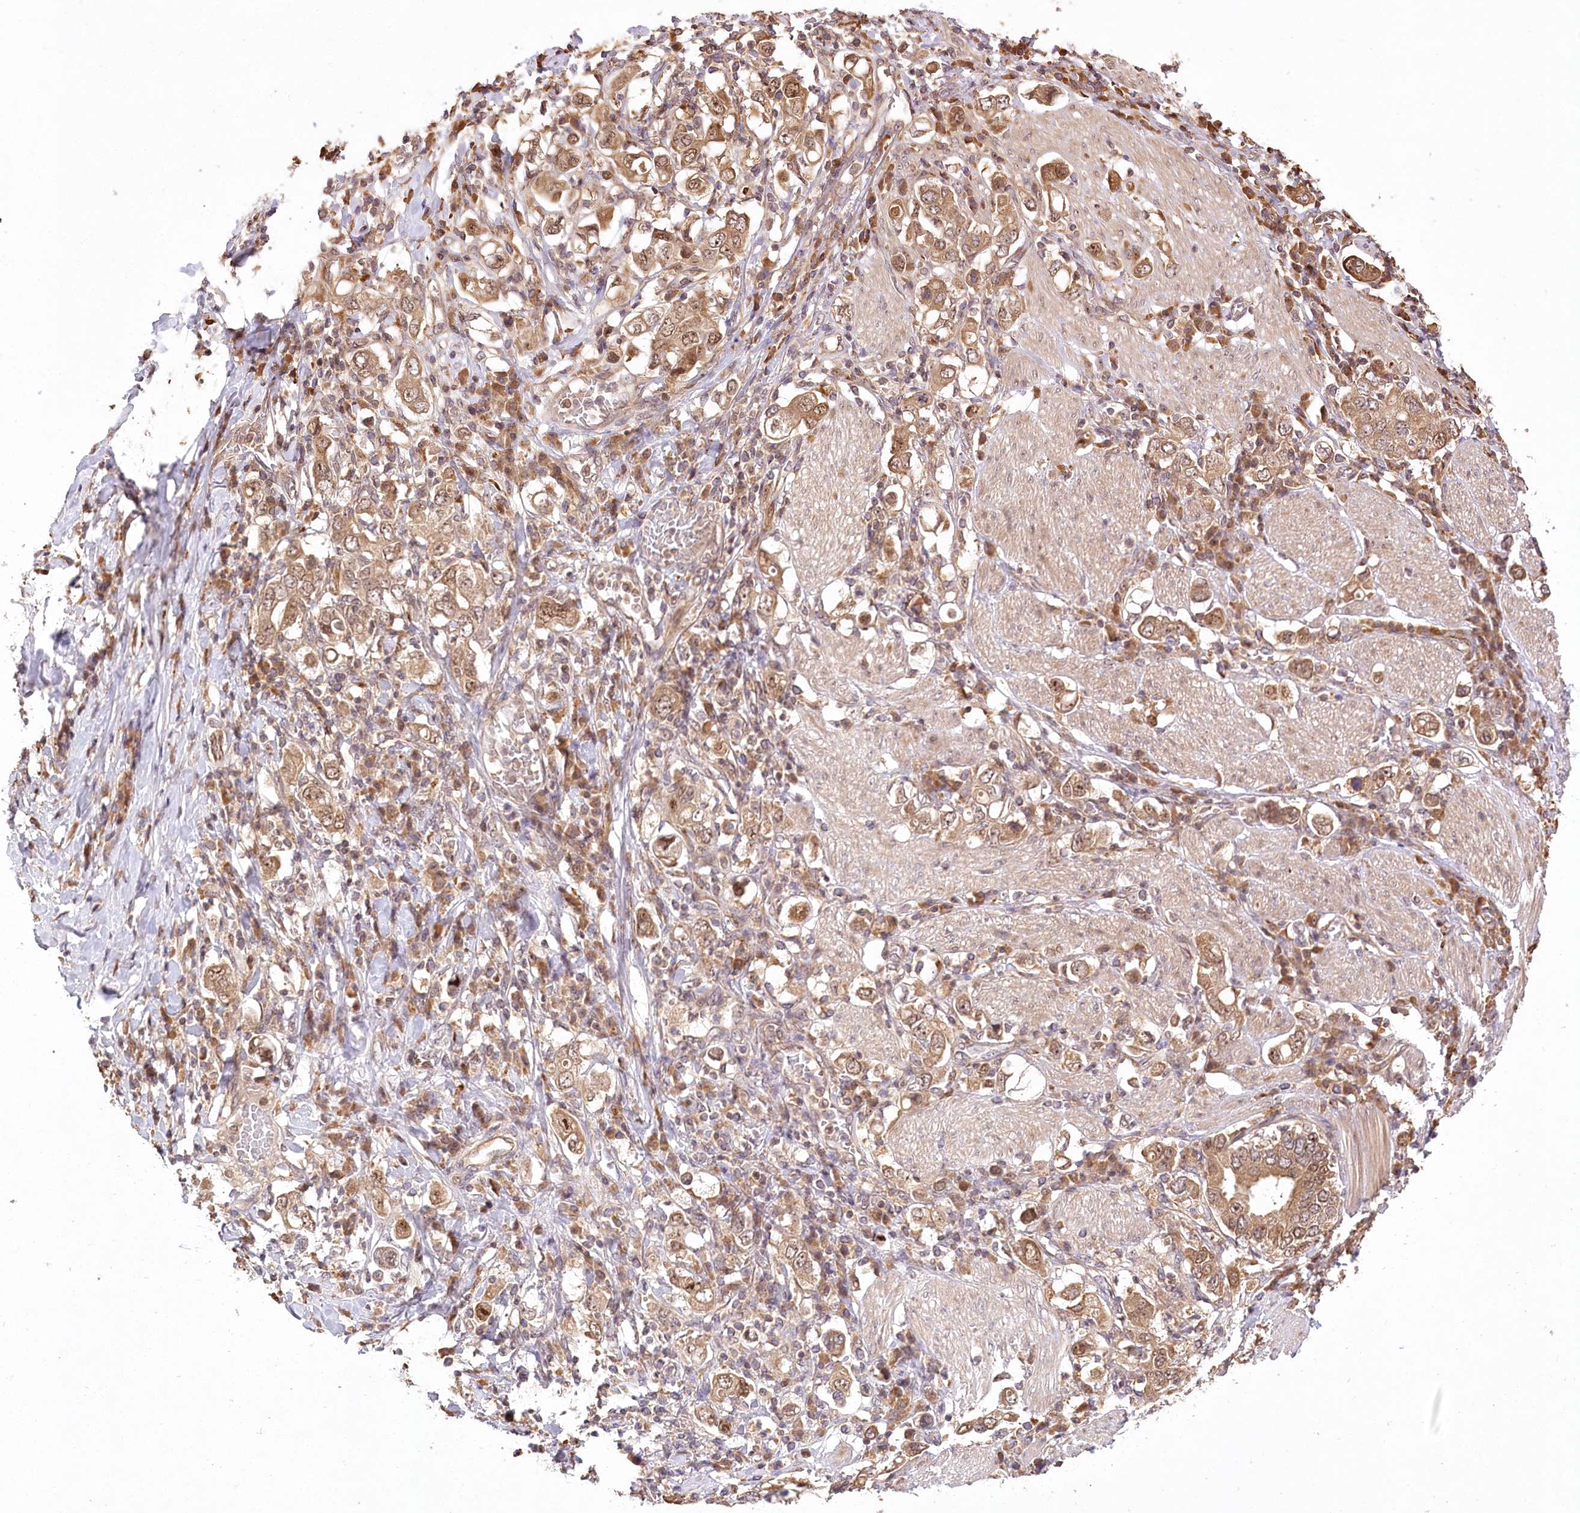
{"staining": {"intensity": "moderate", "quantity": ">75%", "location": "cytoplasmic/membranous,nuclear"}, "tissue": "stomach cancer", "cell_type": "Tumor cells", "image_type": "cancer", "snomed": [{"axis": "morphology", "description": "Adenocarcinoma, NOS"}, {"axis": "topography", "description": "Stomach, upper"}], "caption": "The histopathology image exhibits immunohistochemical staining of adenocarcinoma (stomach). There is moderate cytoplasmic/membranous and nuclear positivity is appreciated in approximately >75% of tumor cells.", "gene": "SERGEF", "patient": {"sex": "male", "age": 62}}